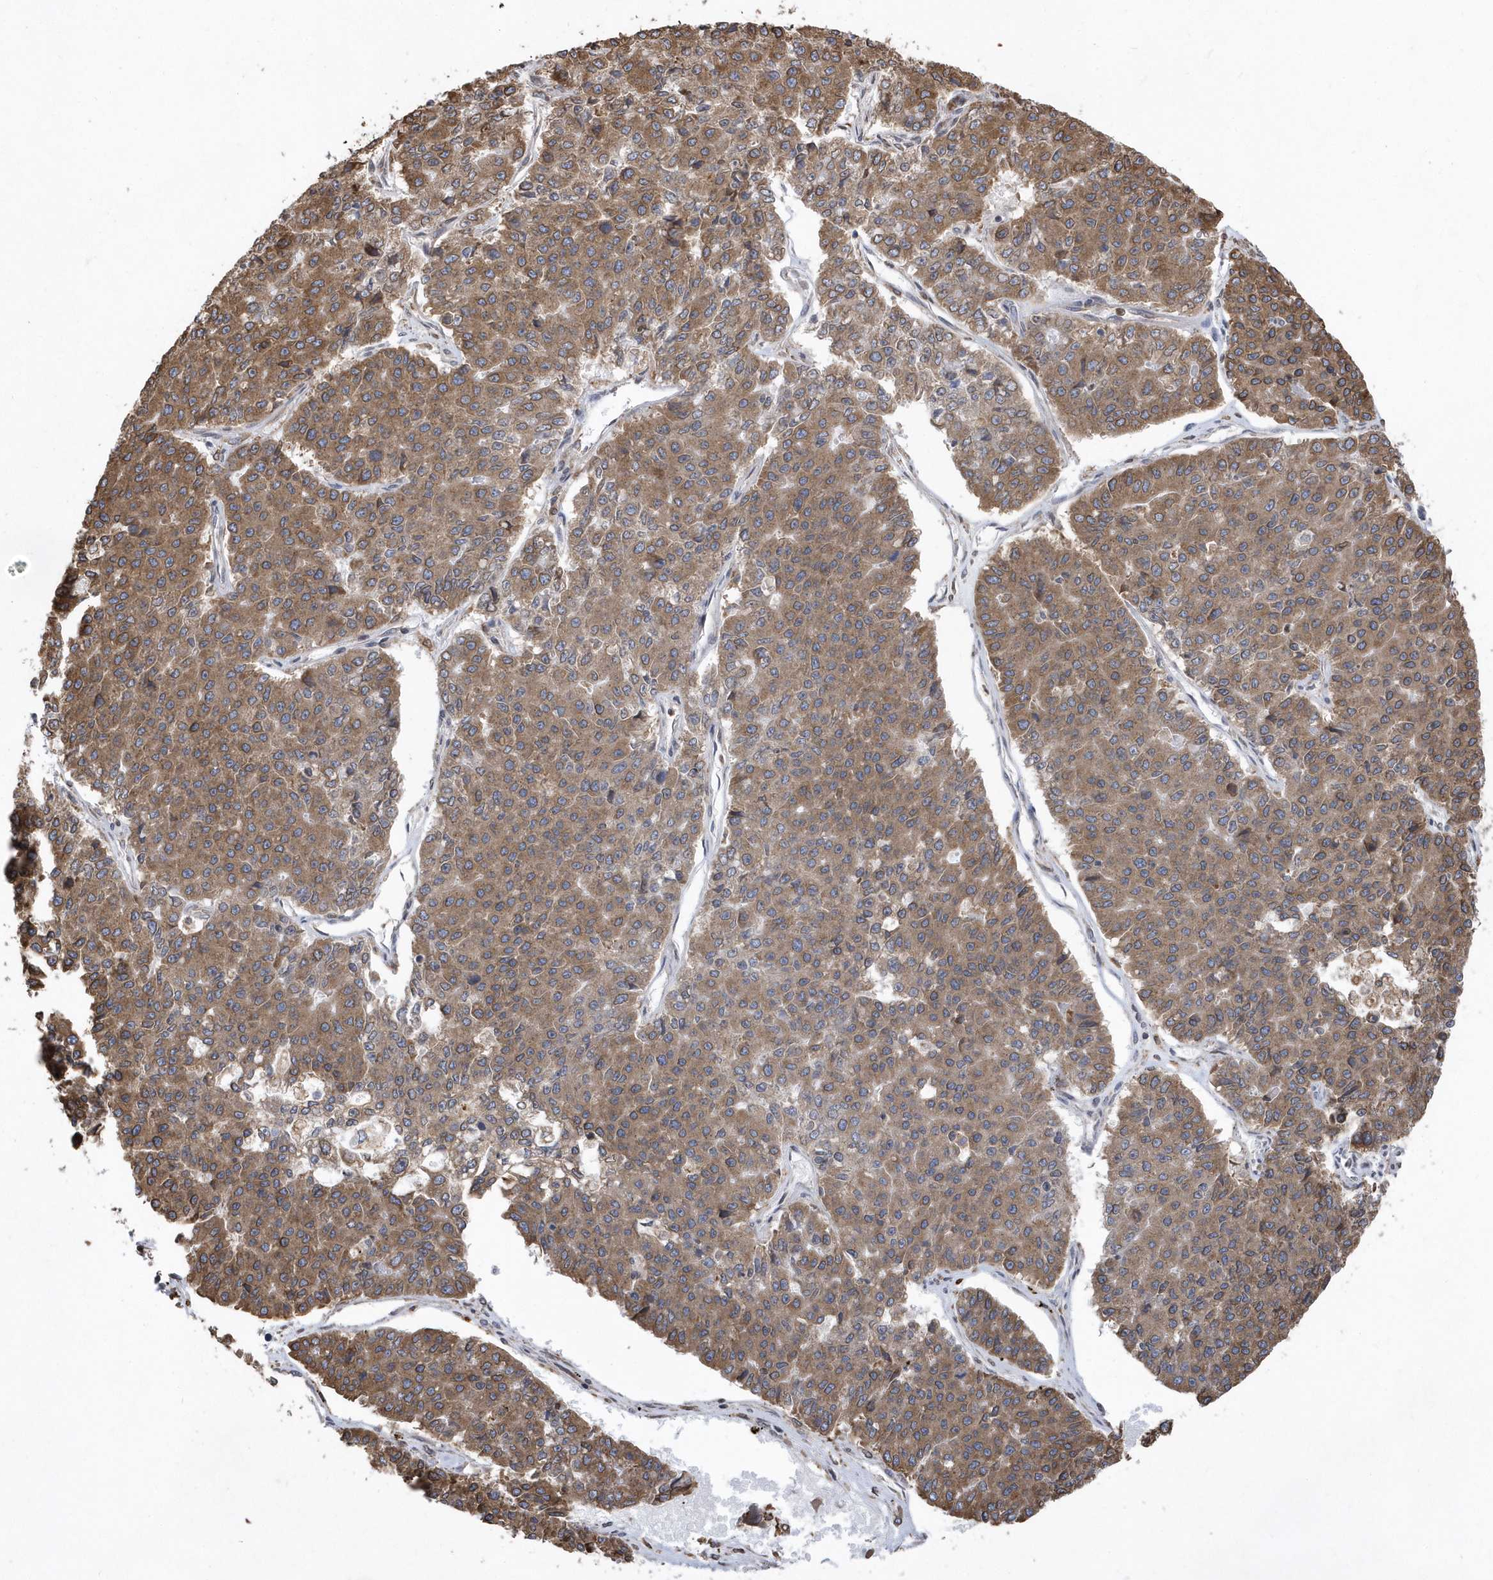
{"staining": {"intensity": "moderate", "quantity": ">75%", "location": "cytoplasmic/membranous"}, "tissue": "pancreatic cancer", "cell_type": "Tumor cells", "image_type": "cancer", "snomed": [{"axis": "morphology", "description": "Adenocarcinoma, NOS"}, {"axis": "topography", "description": "Pancreas"}], "caption": "This histopathology image displays pancreatic cancer (adenocarcinoma) stained with immunohistochemistry (IHC) to label a protein in brown. The cytoplasmic/membranous of tumor cells show moderate positivity for the protein. Nuclei are counter-stained blue.", "gene": "VAMP7", "patient": {"sex": "male", "age": 50}}